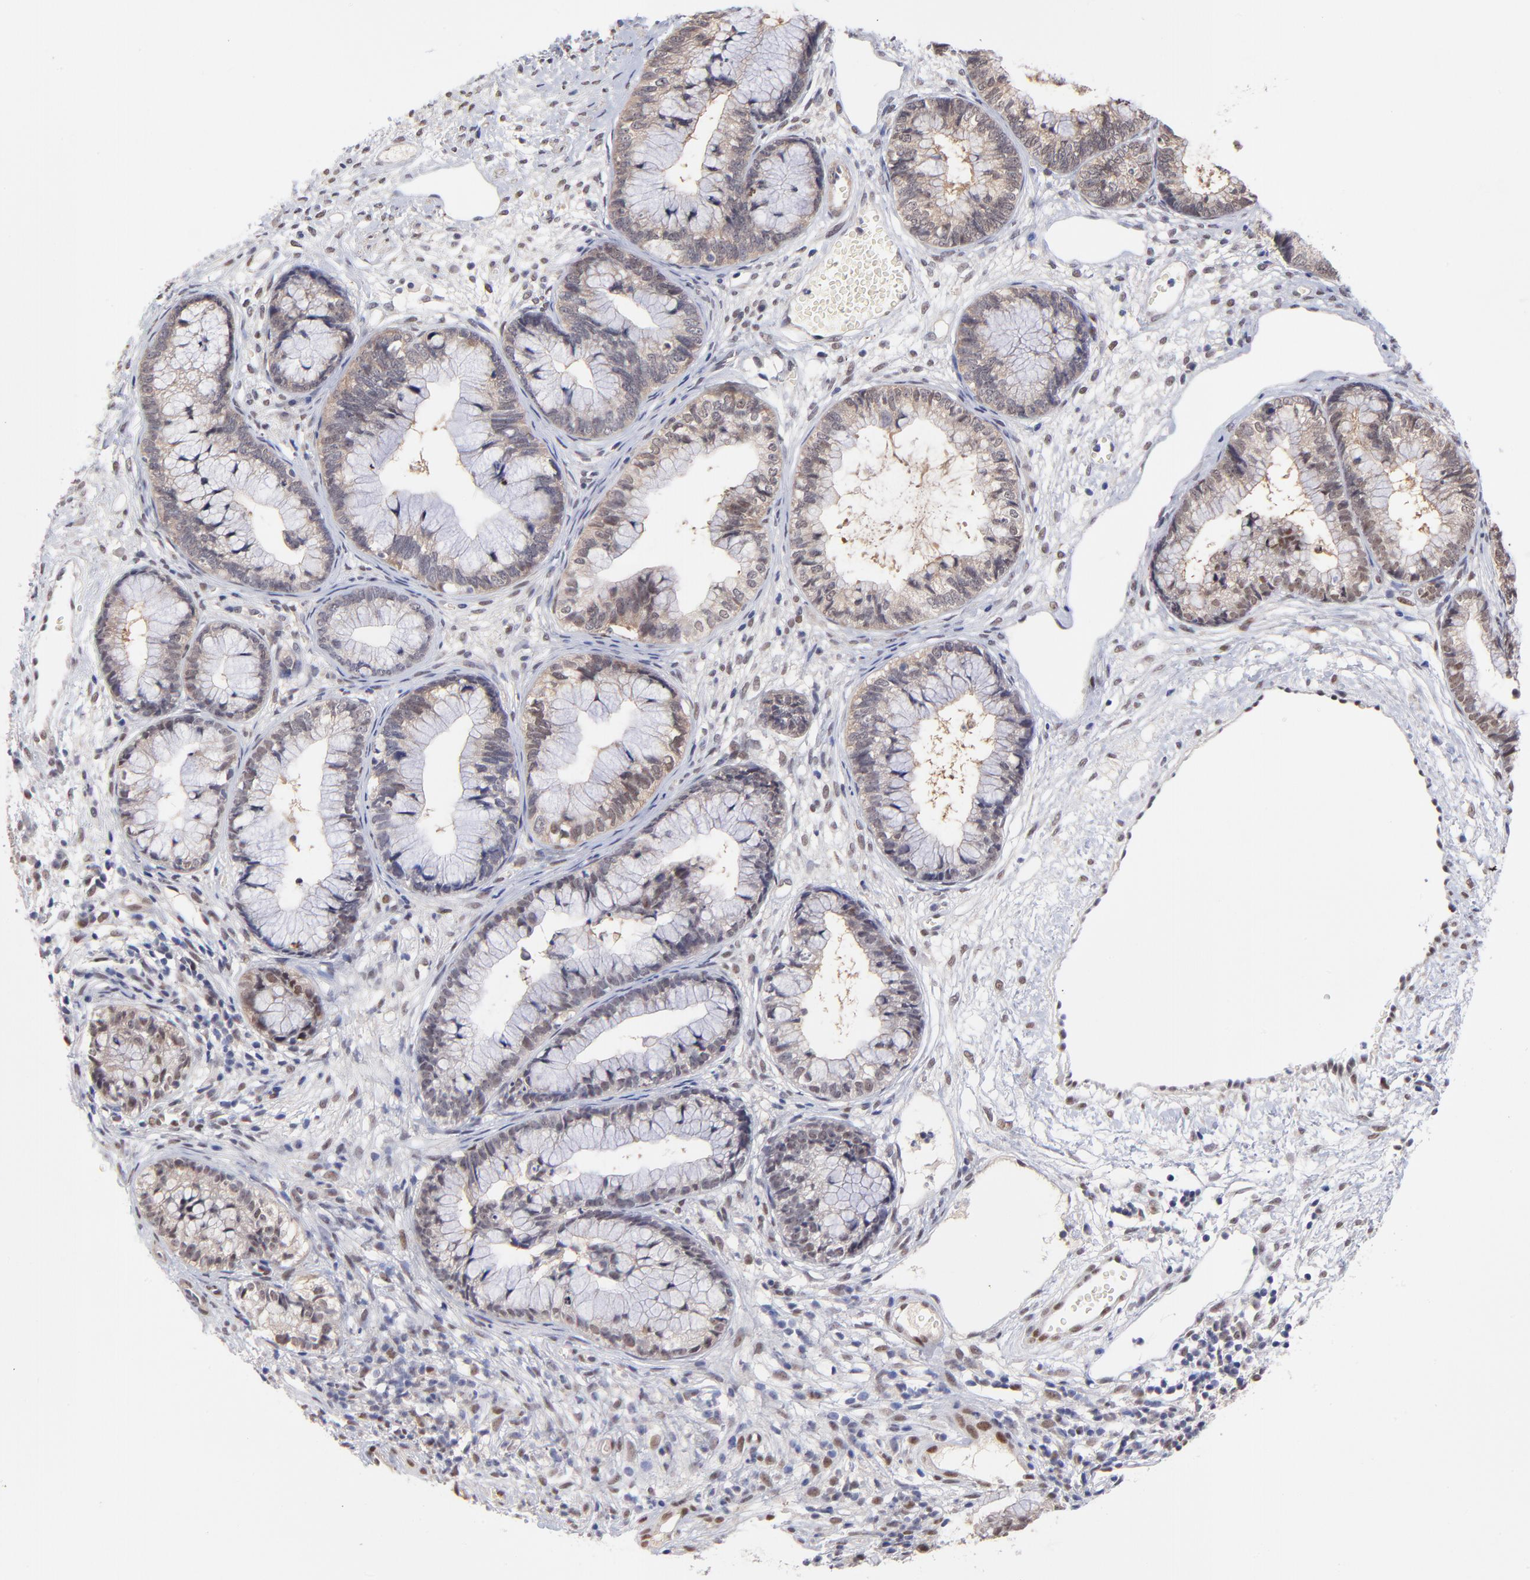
{"staining": {"intensity": "weak", "quantity": ">75%", "location": "cytoplasmic/membranous"}, "tissue": "cervical cancer", "cell_type": "Tumor cells", "image_type": "cancer", "snomed": [{"axis": "morphology", "description": "Adenocarcinoma, NOS"}, {"axis": "topography", "description": "Cervix"}], "caption": "Adenocarcinoma (cervical) tissue demonstrates weak cytoplasmic/membranous staining in about >75% of tumor cells", "gene": "UBE2E3", "patient": {"sex": "female", "age": 44}}